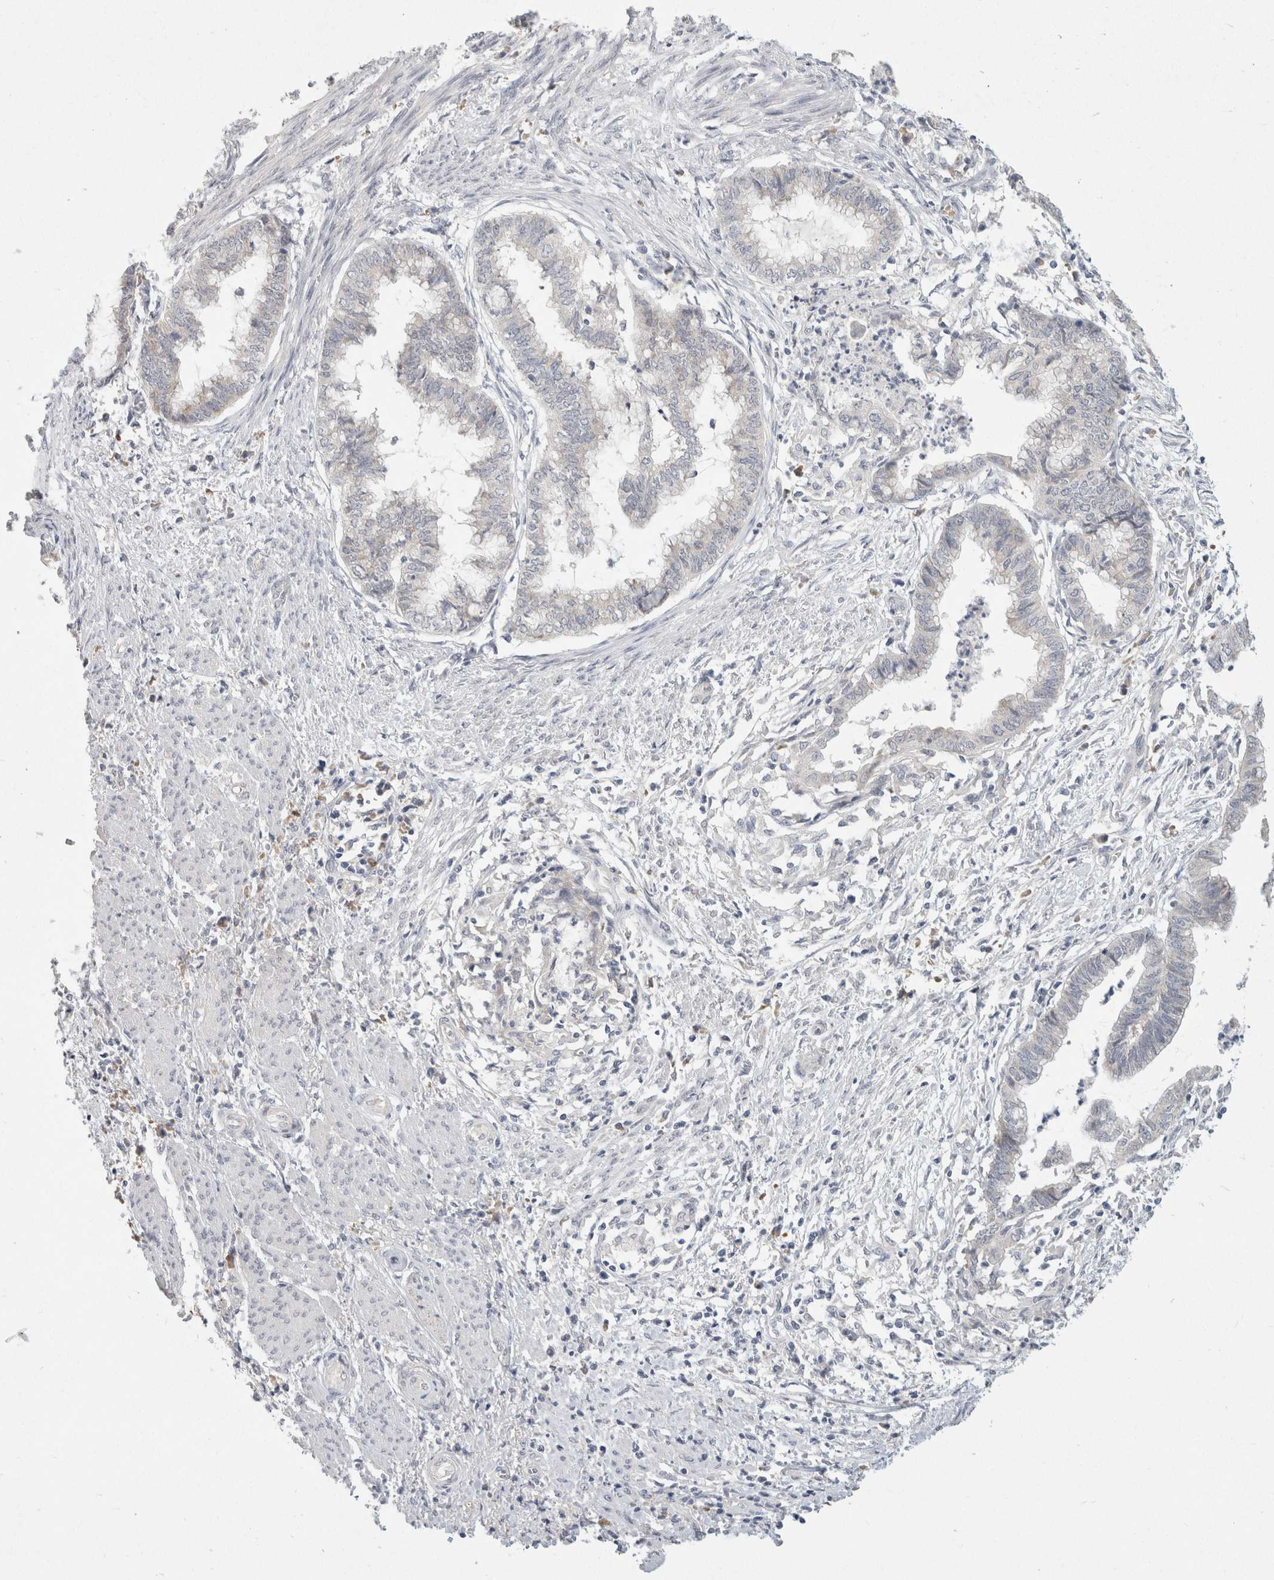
{"staining": {"intensity": "negative", "quantity": "none", "location": "none"}, "tissue": "endometrial cancer", "cell_type": "Tumor cells", "image_type": "cancer", "snomed": [{"axis": "morphology", "description": "Necrosis, NOS"}, {"axis": "morphology", "description": "Adenocarcinoma, NOS"}, {"axis": "topography", "description": "Endometrium"}], "caption": "Immunohistochemical staining of endometrial adenocarcinoma reveals no significant positivity in tumor cells.", "gene": "CHRM4", "patient": {"sex": "female", "age": 79}}